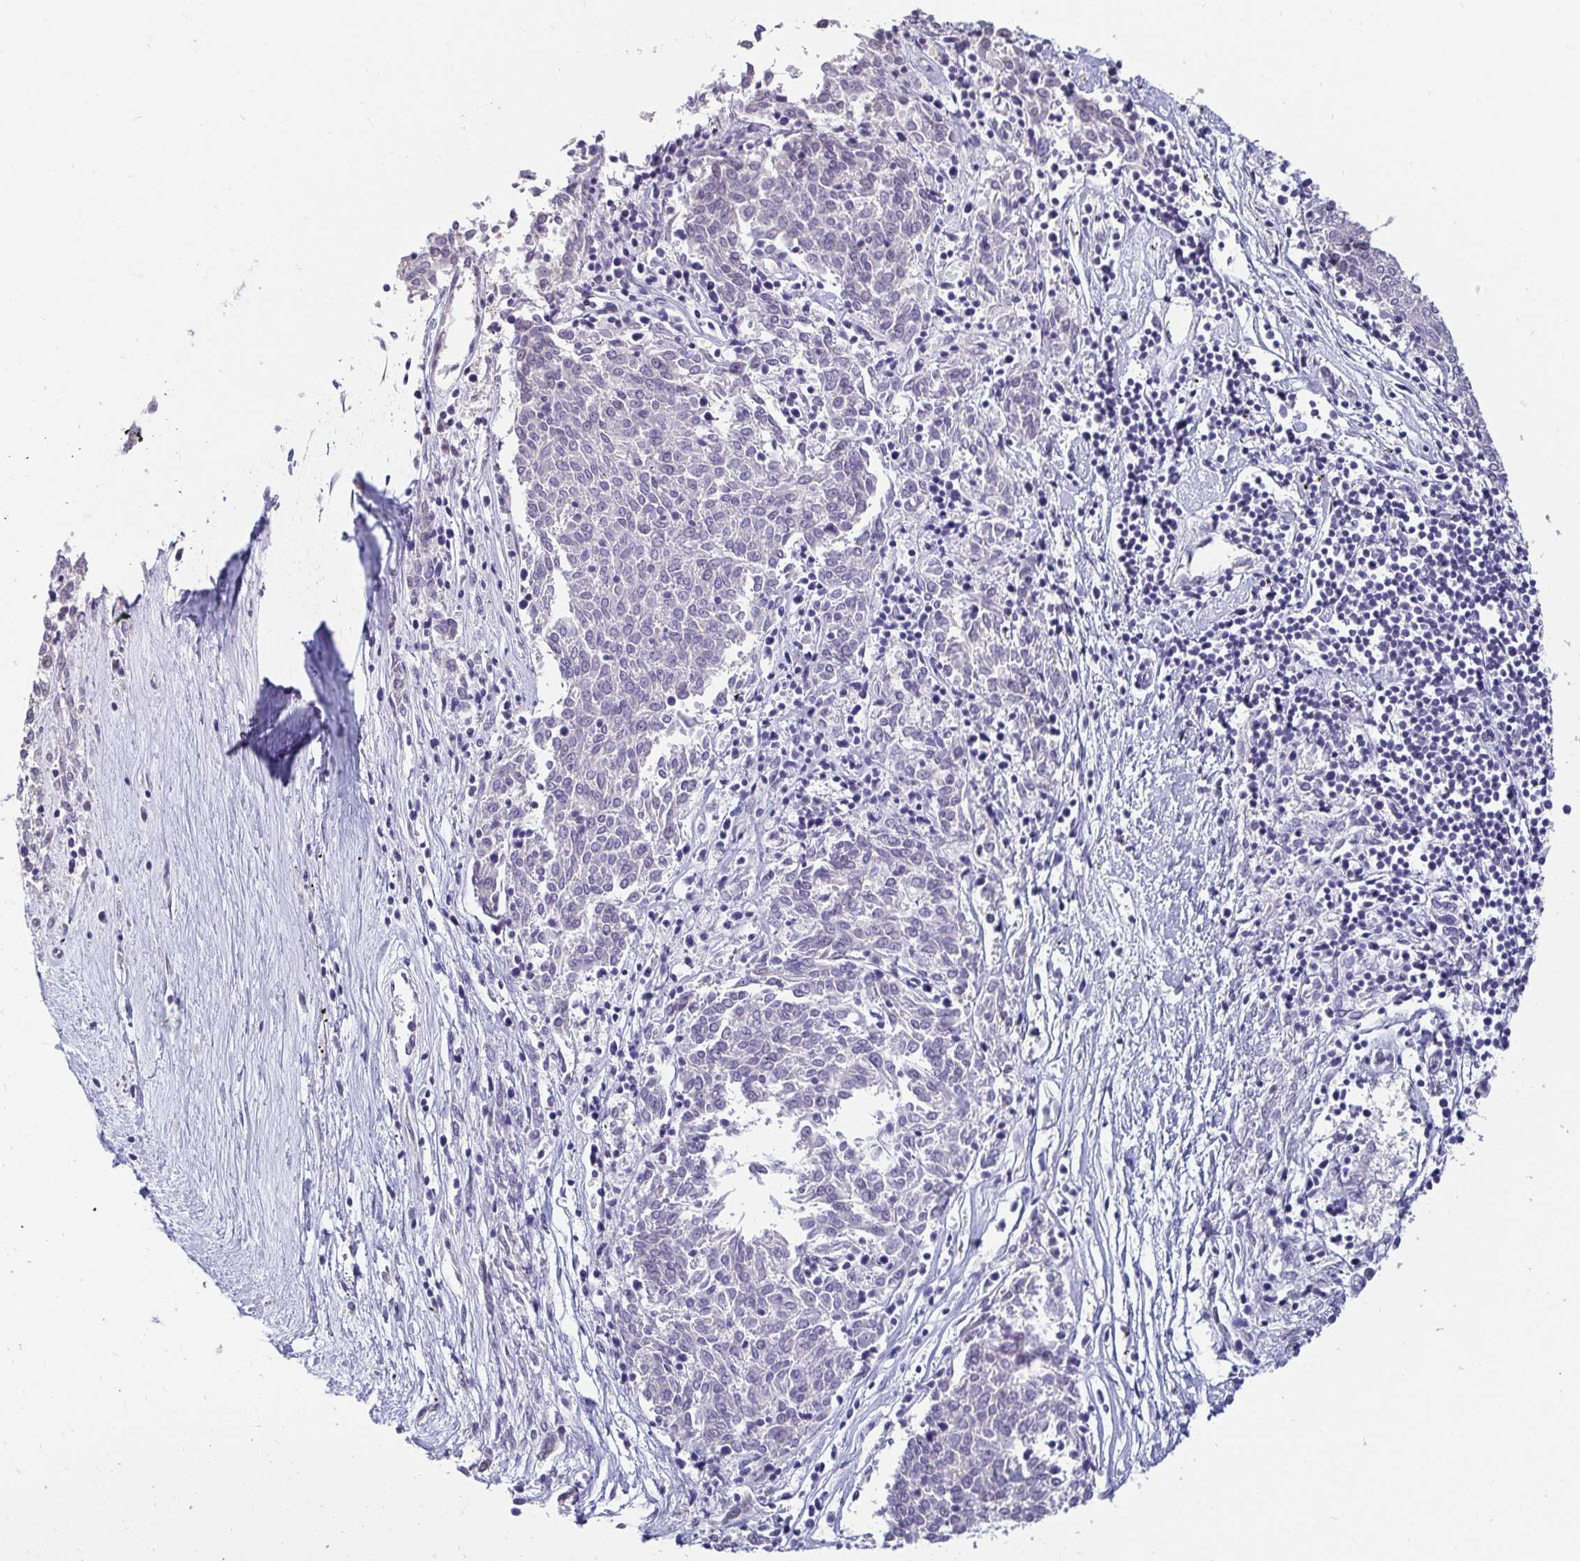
{"staining": {"intensity": "negative", "quantity": "none", "location": "none"}, "tissue": "melanoma", "cell_type": "Tumor cells", "image_type": "cancer", "snomed": [{"axis": "morphology", "description": "Malignant melanoma, NOS"}, {"axis": "topography", "description": "Skin"}], "caption": "This image is of malignant melanoma stained with IHC to label a protein in brown with the nuclei are counter-stained blue. There is no expression in tumor cells. (DAB IHC visualized using brightfield microscopy, high magnification).", "gene": "ANLN", "patient": {"sex": "female", "age": 72}}